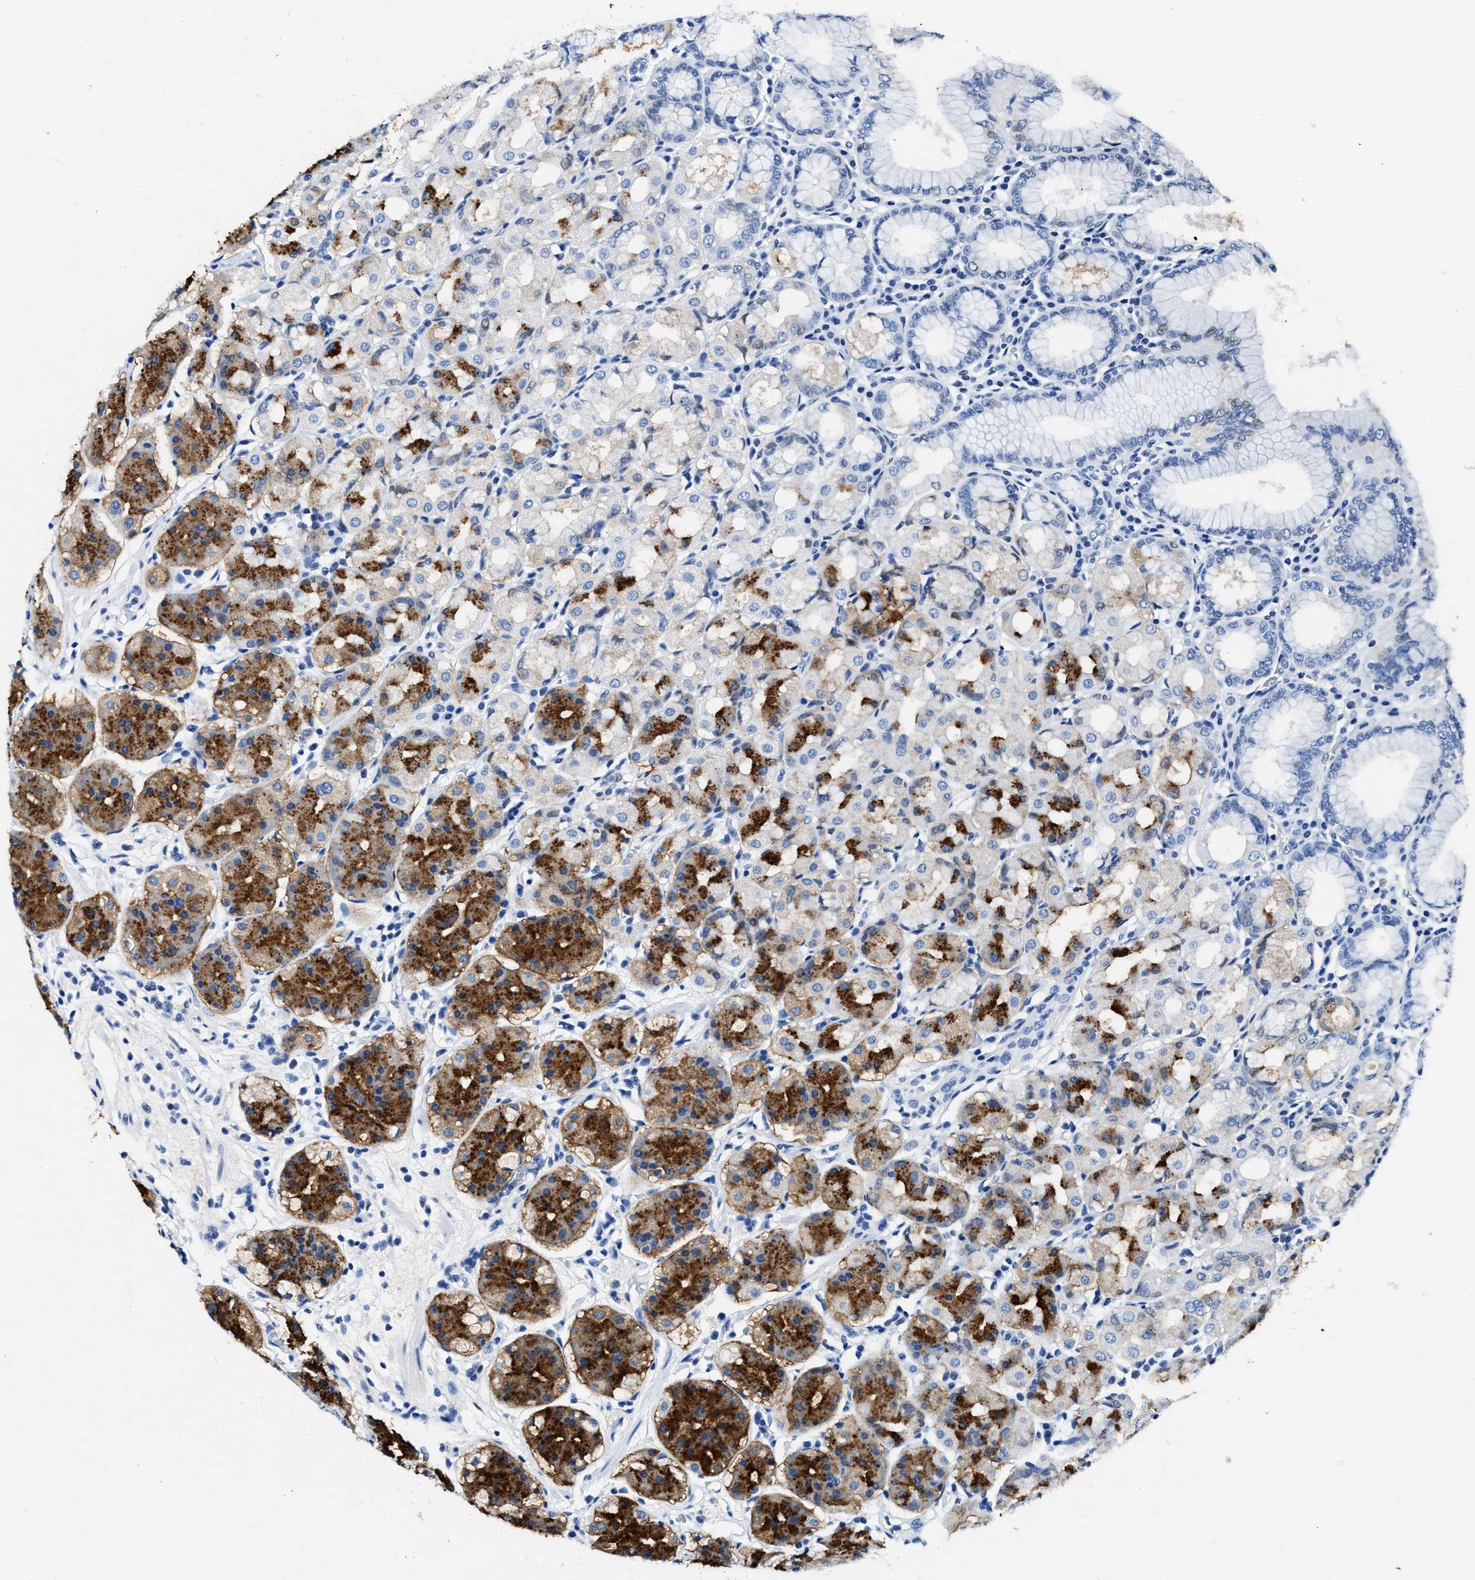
{"staining": {"intensity": "strong", "quantity": "25%-75%", "location": "cytoplasmic/membranous"}, "tissue": "stomach", "cell_type": "Glandular cells", "image_type": "normal", "snomed": [{"axis": "morphology", "description": "Normal tissue, NOS"}, {"axis": "topography", "description": "Stomach"}, {"axis": "topography", "description": "Stomach, lower"}], "caption": "This is an image of immunohistochemistry (IHC) staining of normal stomach, which shows strong expression in the cytoplasmic/membranous of glandular cells.", "gene": "SLC8A1", "patient": {"sex": "female", "age": 56}}